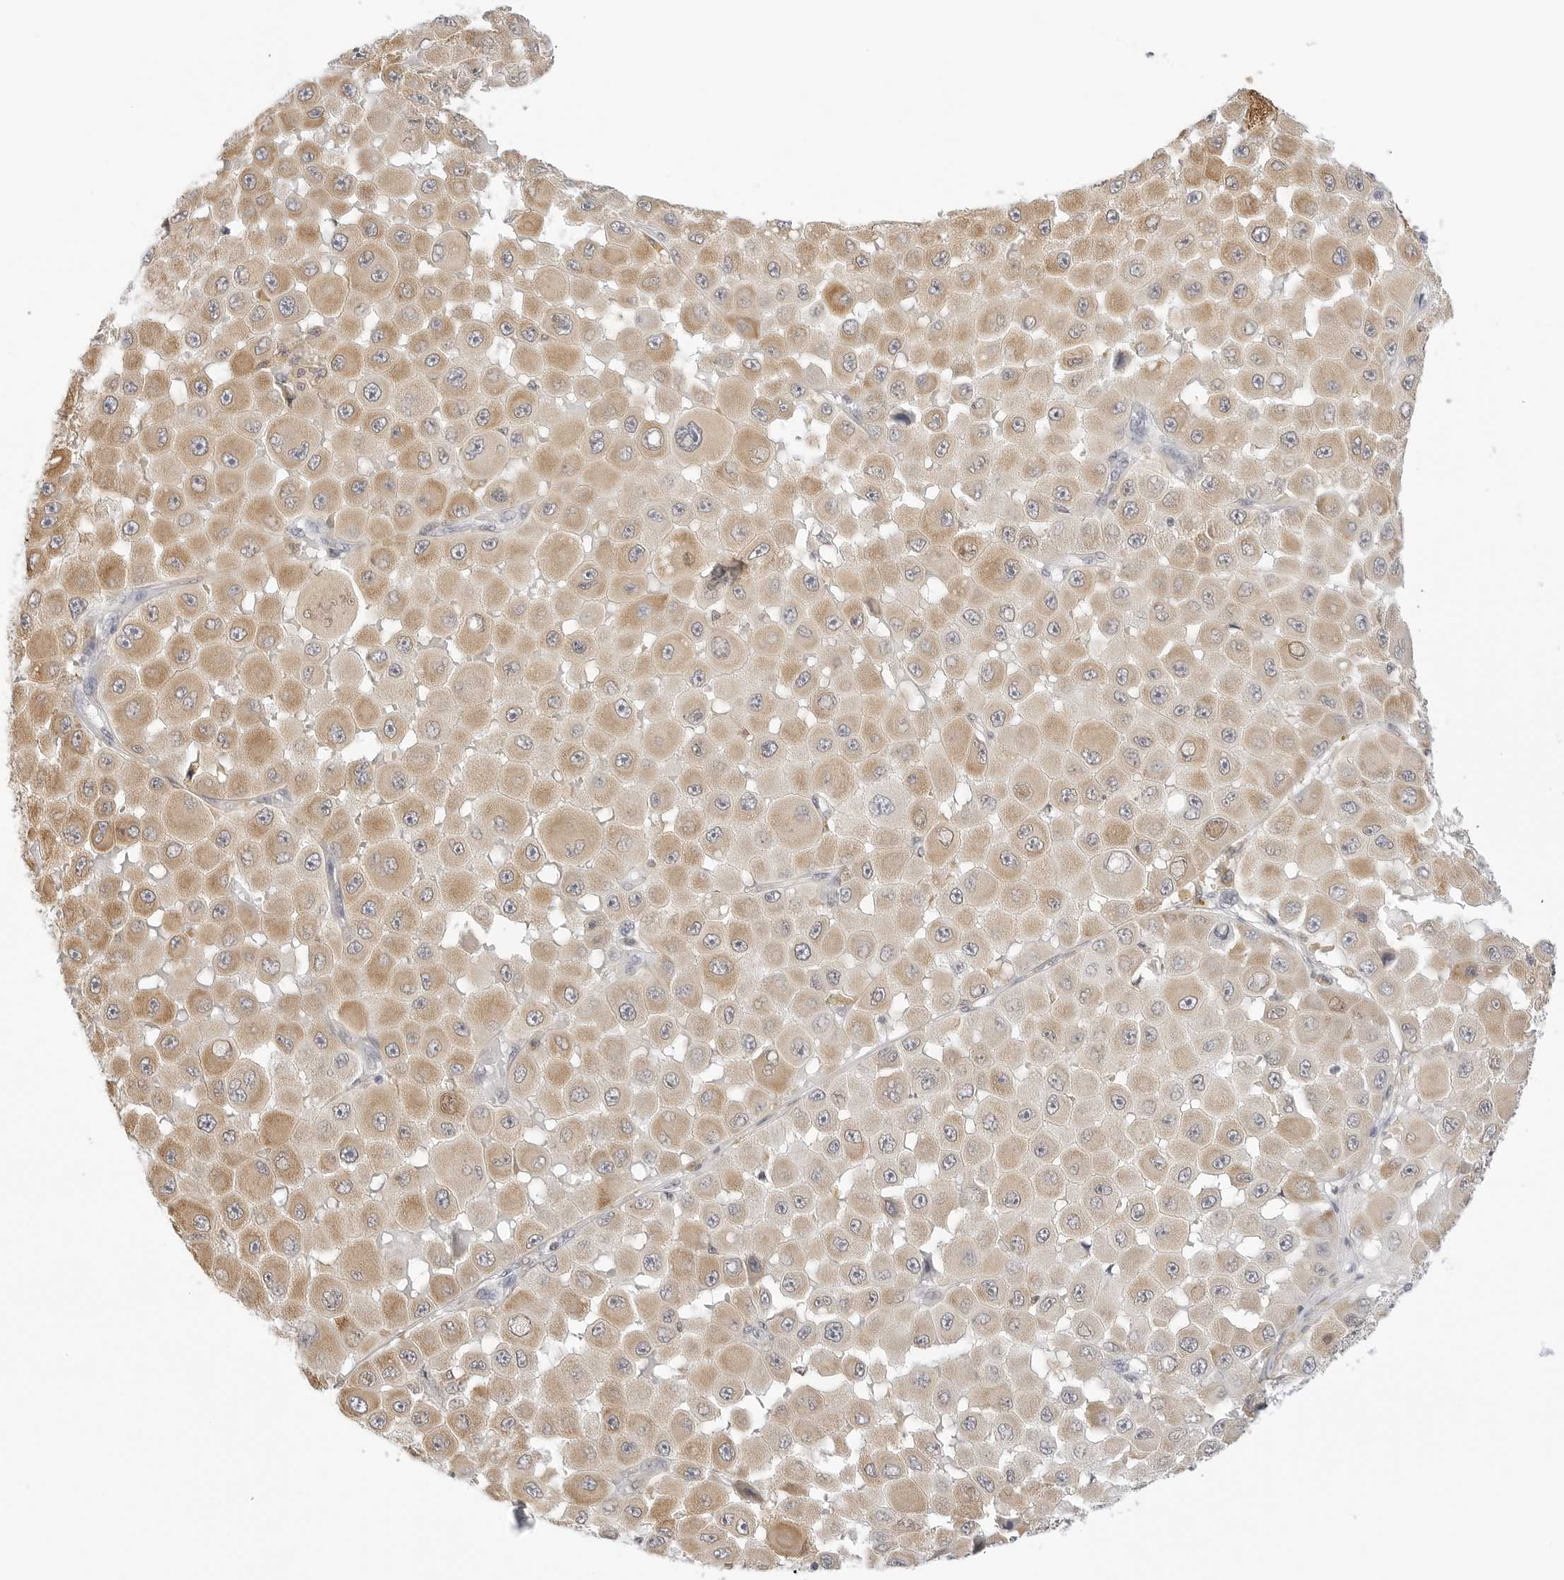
{"staining": {"intensity": "moderate", "quantity": "25%-75%", "location": "cytoplasmic/membranous"}, "tissue": "melanoma", "cell_type": "Tumor cells", "image_type": "cancer", "snomed": [{"axis": "morphology", "description": "Malignant melanoma, NOS"}, {"axis": "topography", "description": "Skin"}], "caption": "Malignant melanoma tissue shows moderate cytoplasmic/membranous positivity in approximately 25%-75% of tumor cells, visualized by immunohistochemistry.", "gene": "THEM4", "patient": {"sex": "female", "age": 81}}